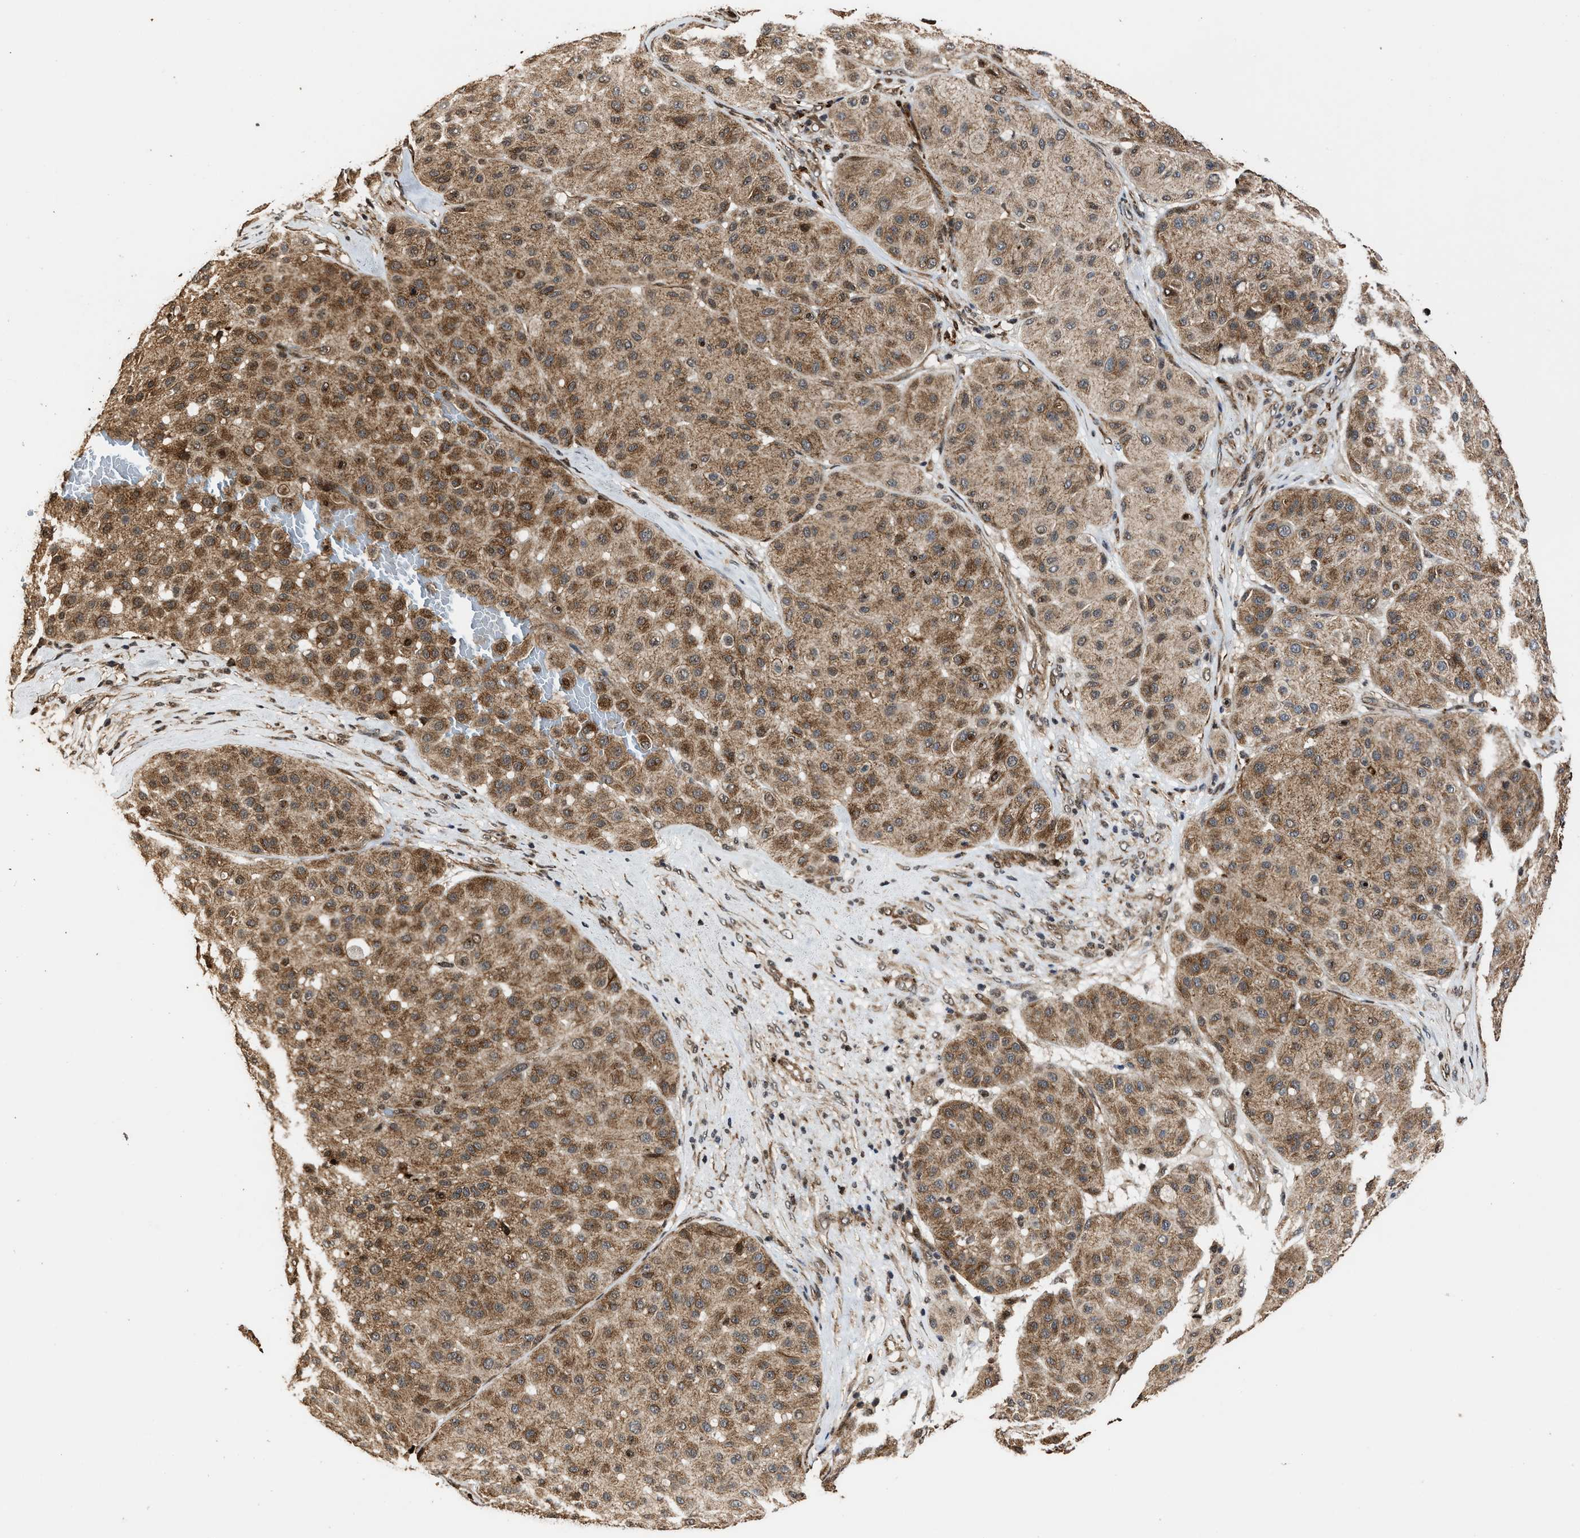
{"staining": {"intensity": "moderate", "quantity": ">75%", "location": "cytoplasmic/membranous"}, "tissue": "melanoma", "cell_type": "Tumor cells", "image_type": "cancer", "snomed": [{"axis": "morphology", "description": "Normal tissue, NOS"}, {"axis": "morphology", "description": "Malignant melanoma, Metastatic site"}, {"axis": "topography", "description": "Skin"}], "caption": "Melanoma stained for a protein demonstrates moderate cytoplasmic/membranous positivity in tumor cells.", "gene": "SEPTIN2", "patient": {"sex": "male", "age": 41}}